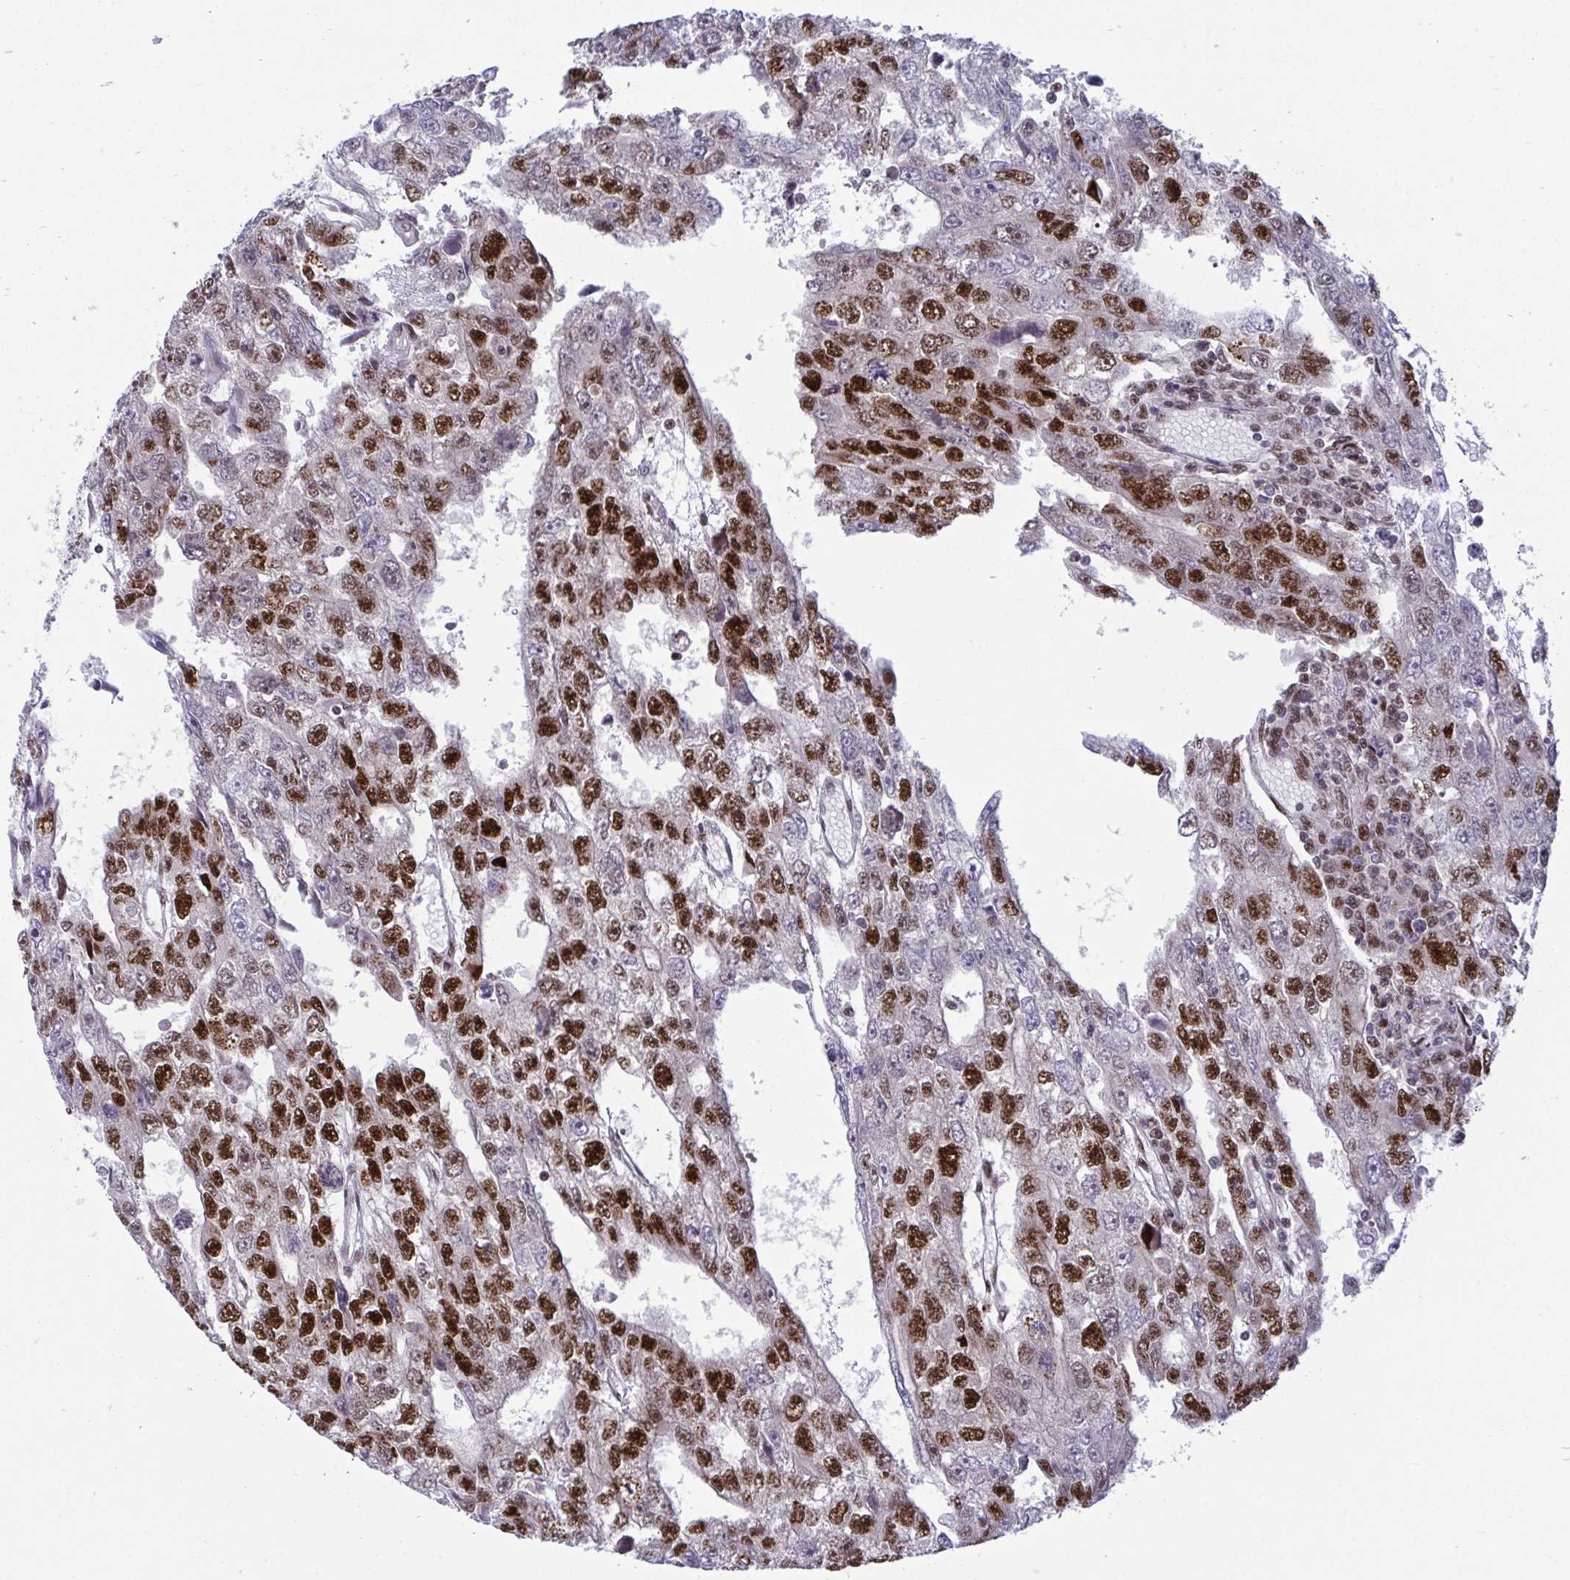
{"staining": {"intensity": "strong", "quantity": ">75%", "location": "nuclear"}, "tissue": "testis cancer", "cell_type": "Tumor cells", "image_type": "cancer", "snomed": [{"axis": "morphology", "description": "Carcinoma, Embryonal, NOS"}, {"axis": "topography", "description": "Testis"}], "caption": "Protein analysis of testis embryonal carcinoma tissue exhibits strong nuclear staining in approximately >75% of tumor cells.", "gene": "WBP11", "patient": {"sex": "male", "age": 20}}